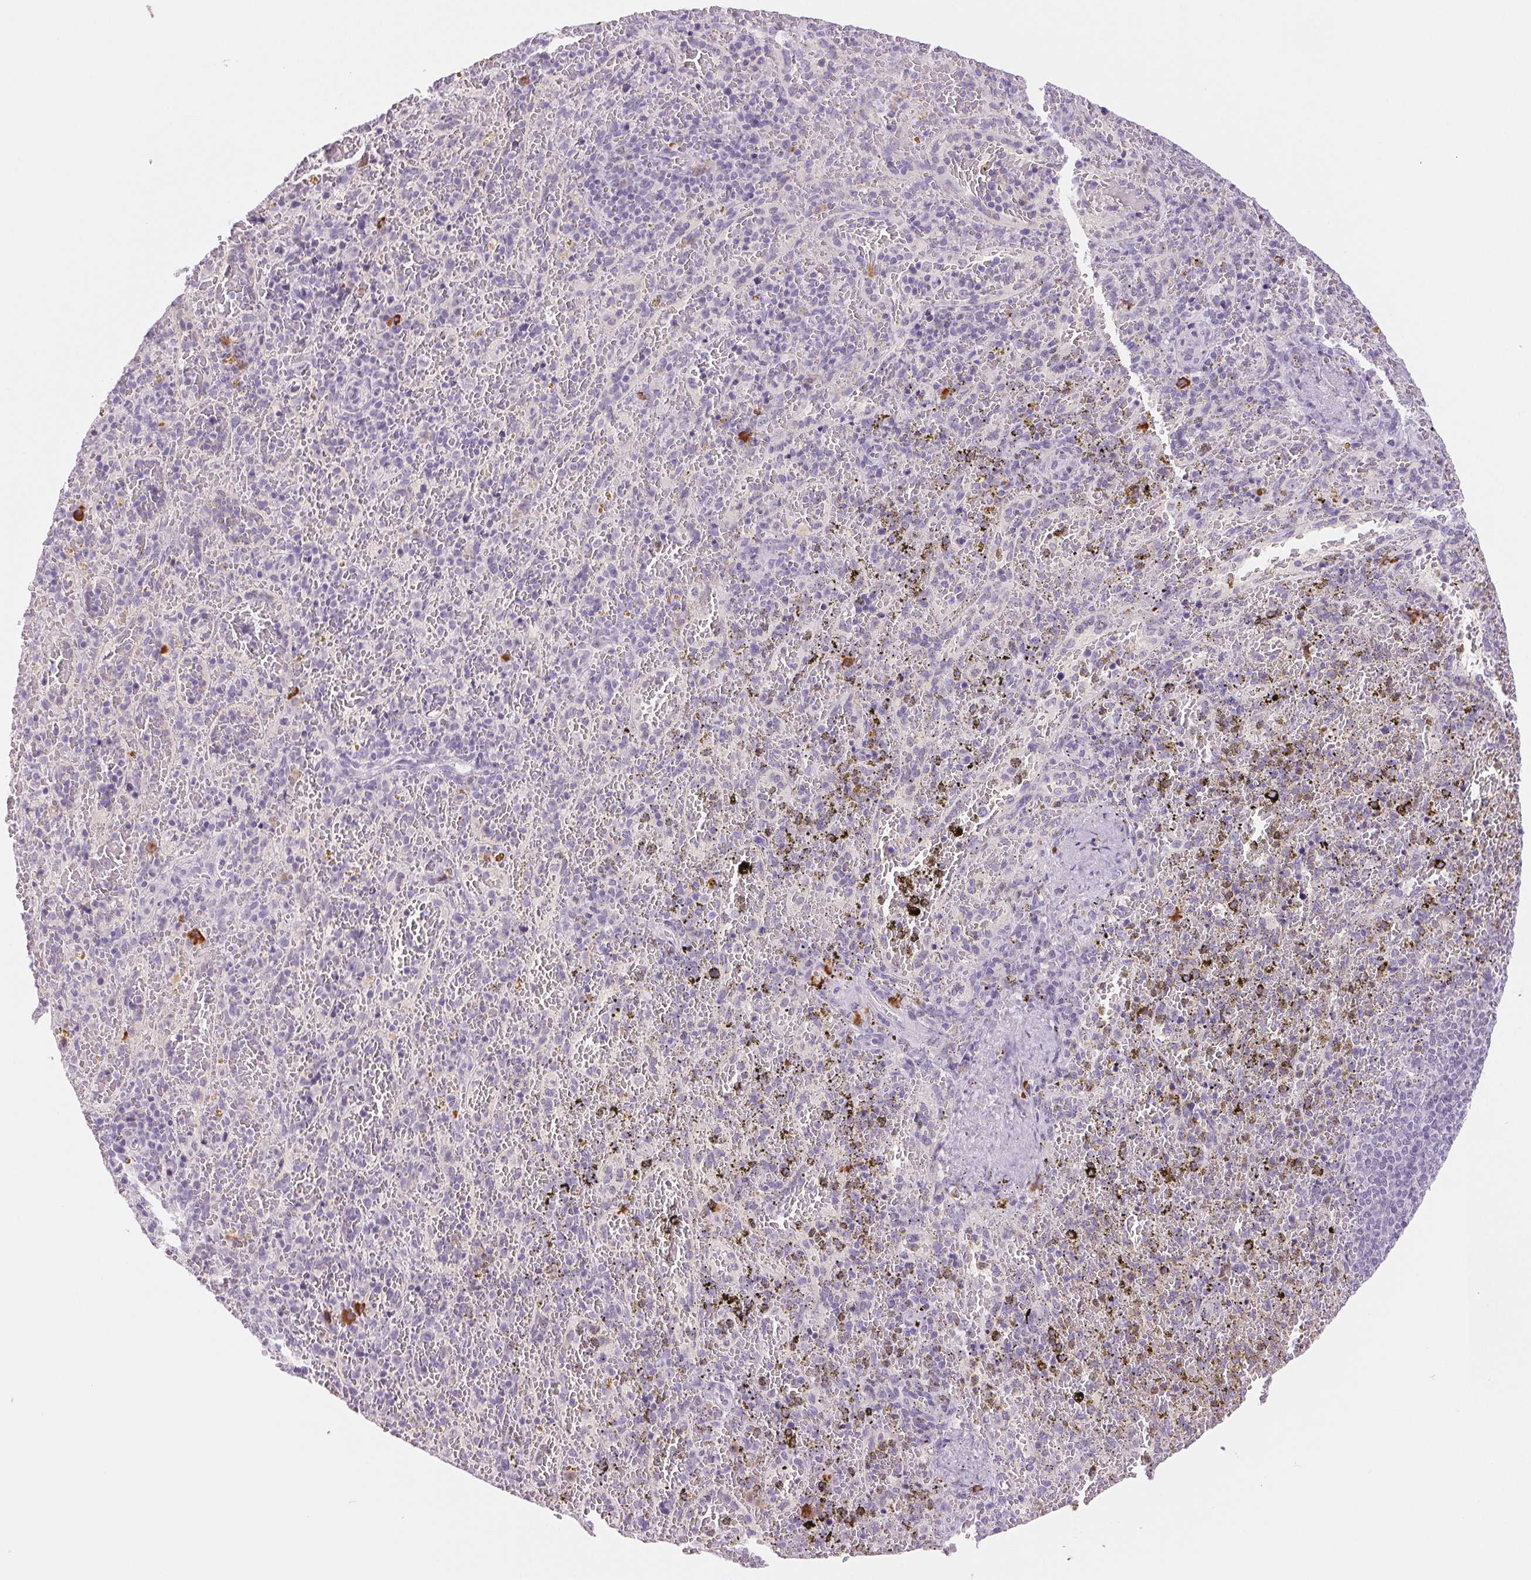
{"staining": {"intensity": "strong", "quantity": "<25%", "location": "cytoplasmic/membranous"}, "tissue": "spleen", "cell_type": "Cells in red pulp", "image_type": "normal", "snomed": [{"axis": "morphology", "description": "Normal tissue, NOS"}, {"axis": "topography", "description": "Spleen"}], "caption": "A micrograph showing strong cytoplasmic/membranous expression in approximately <25% of cells in red pulp in unremarkable spleen, as visualized by brown immunohistochemical staining.", "gene": "IFIT1B", "patient": {"sex": "female", "age": 50}}